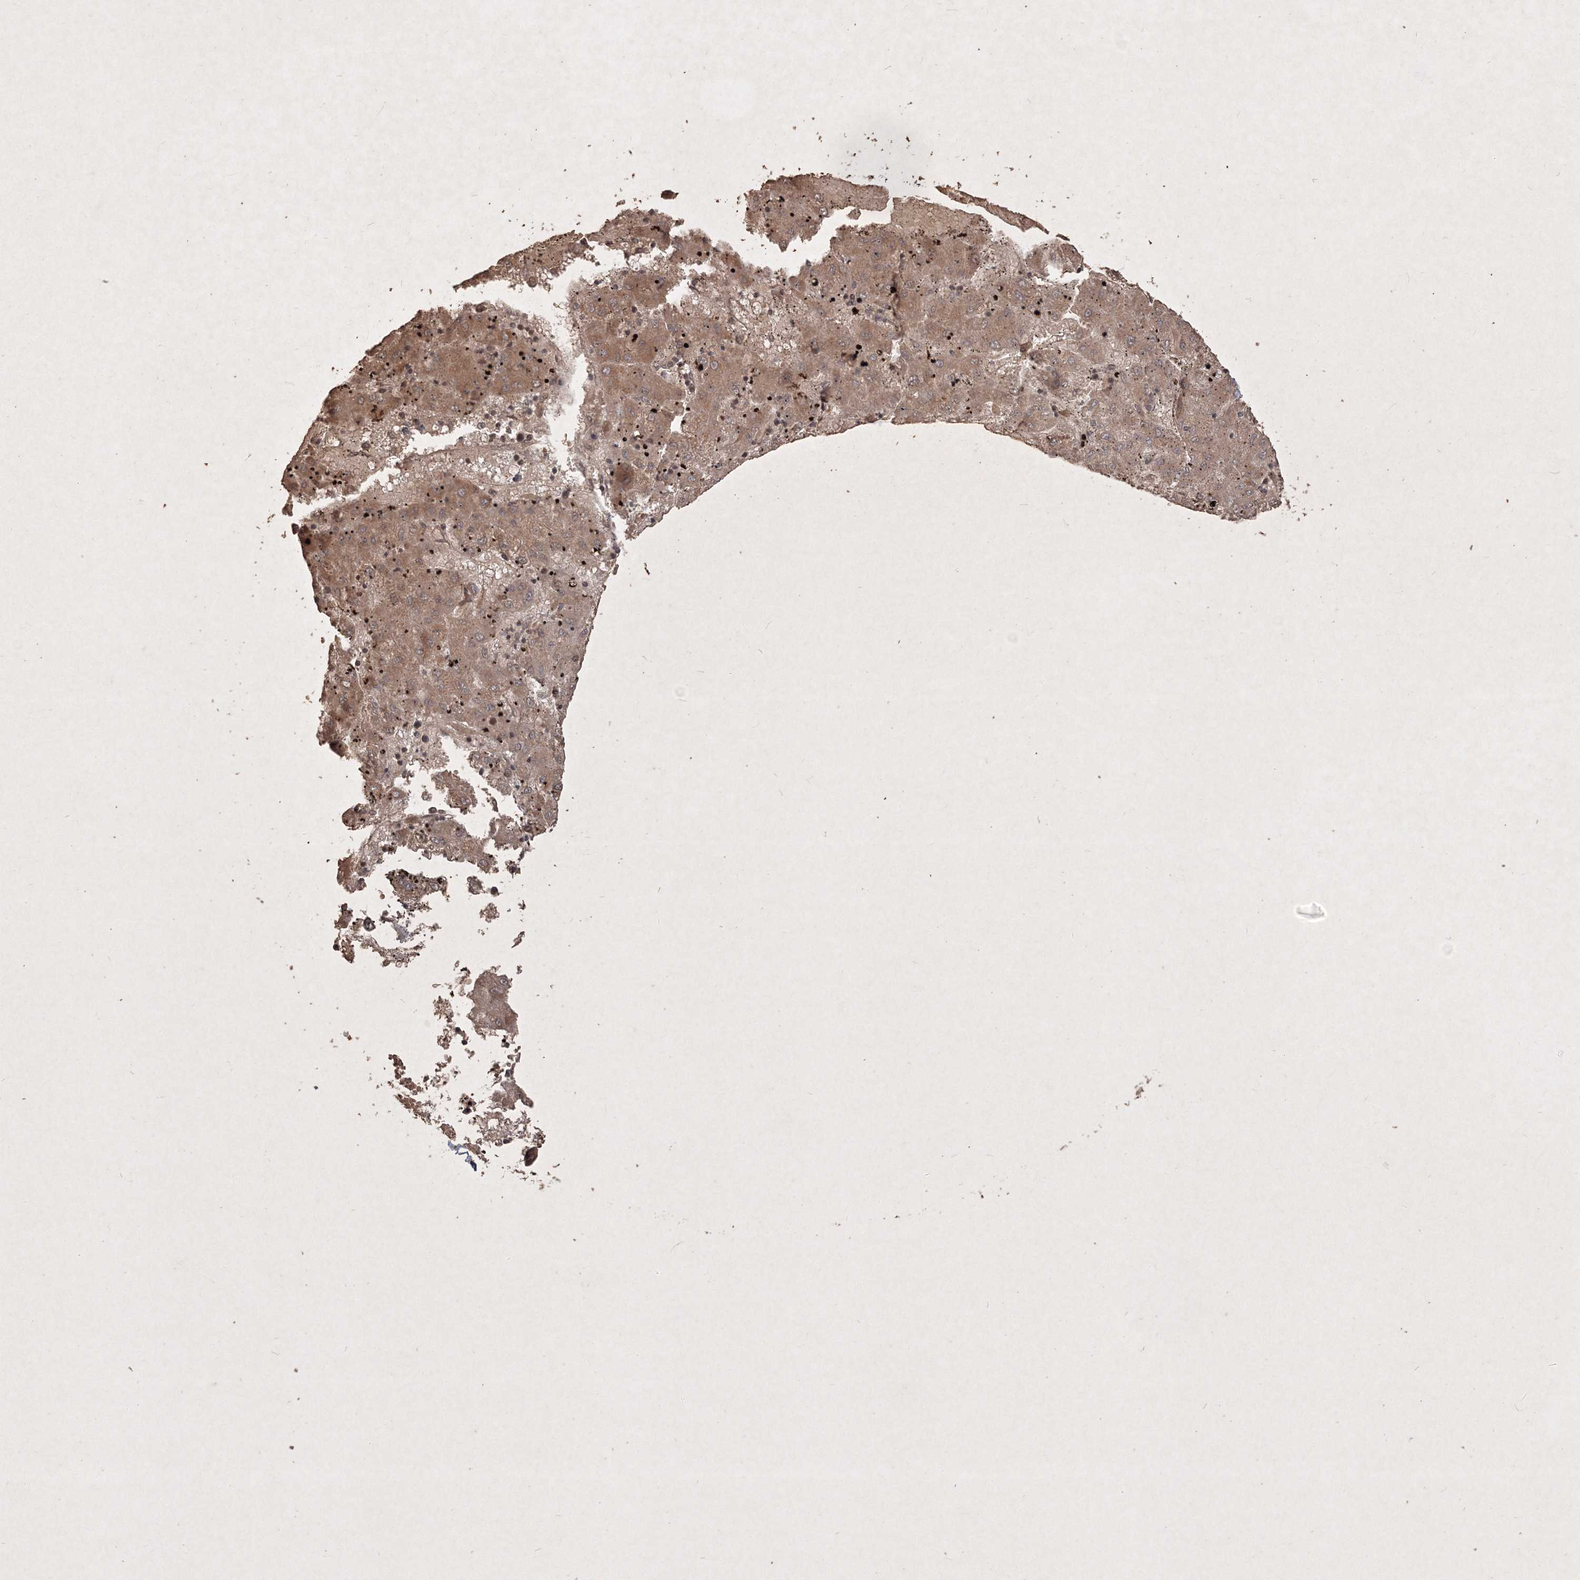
{"staining": {"intensity": "moderate", "quantity": ">75%", "location": "cytoplasmic/membranous"}, "tissue": "liver cancer", "cell_type": "Tumor cells", "image_type": "cancer", "snomed": [{"axis": "morphology", "description": "Carcinoma, Hepatocellular, NOS"}, {"axis": "topography", "description": "Liver"}], "caption": "Liver cancer stained with DAB IHC exhibits medium levels of moderate cytoplasmic/membranous staining in approximately >75% of tumor cells.", "gene": "PELI3", "patient": {"sex": "male", "age": 72}}